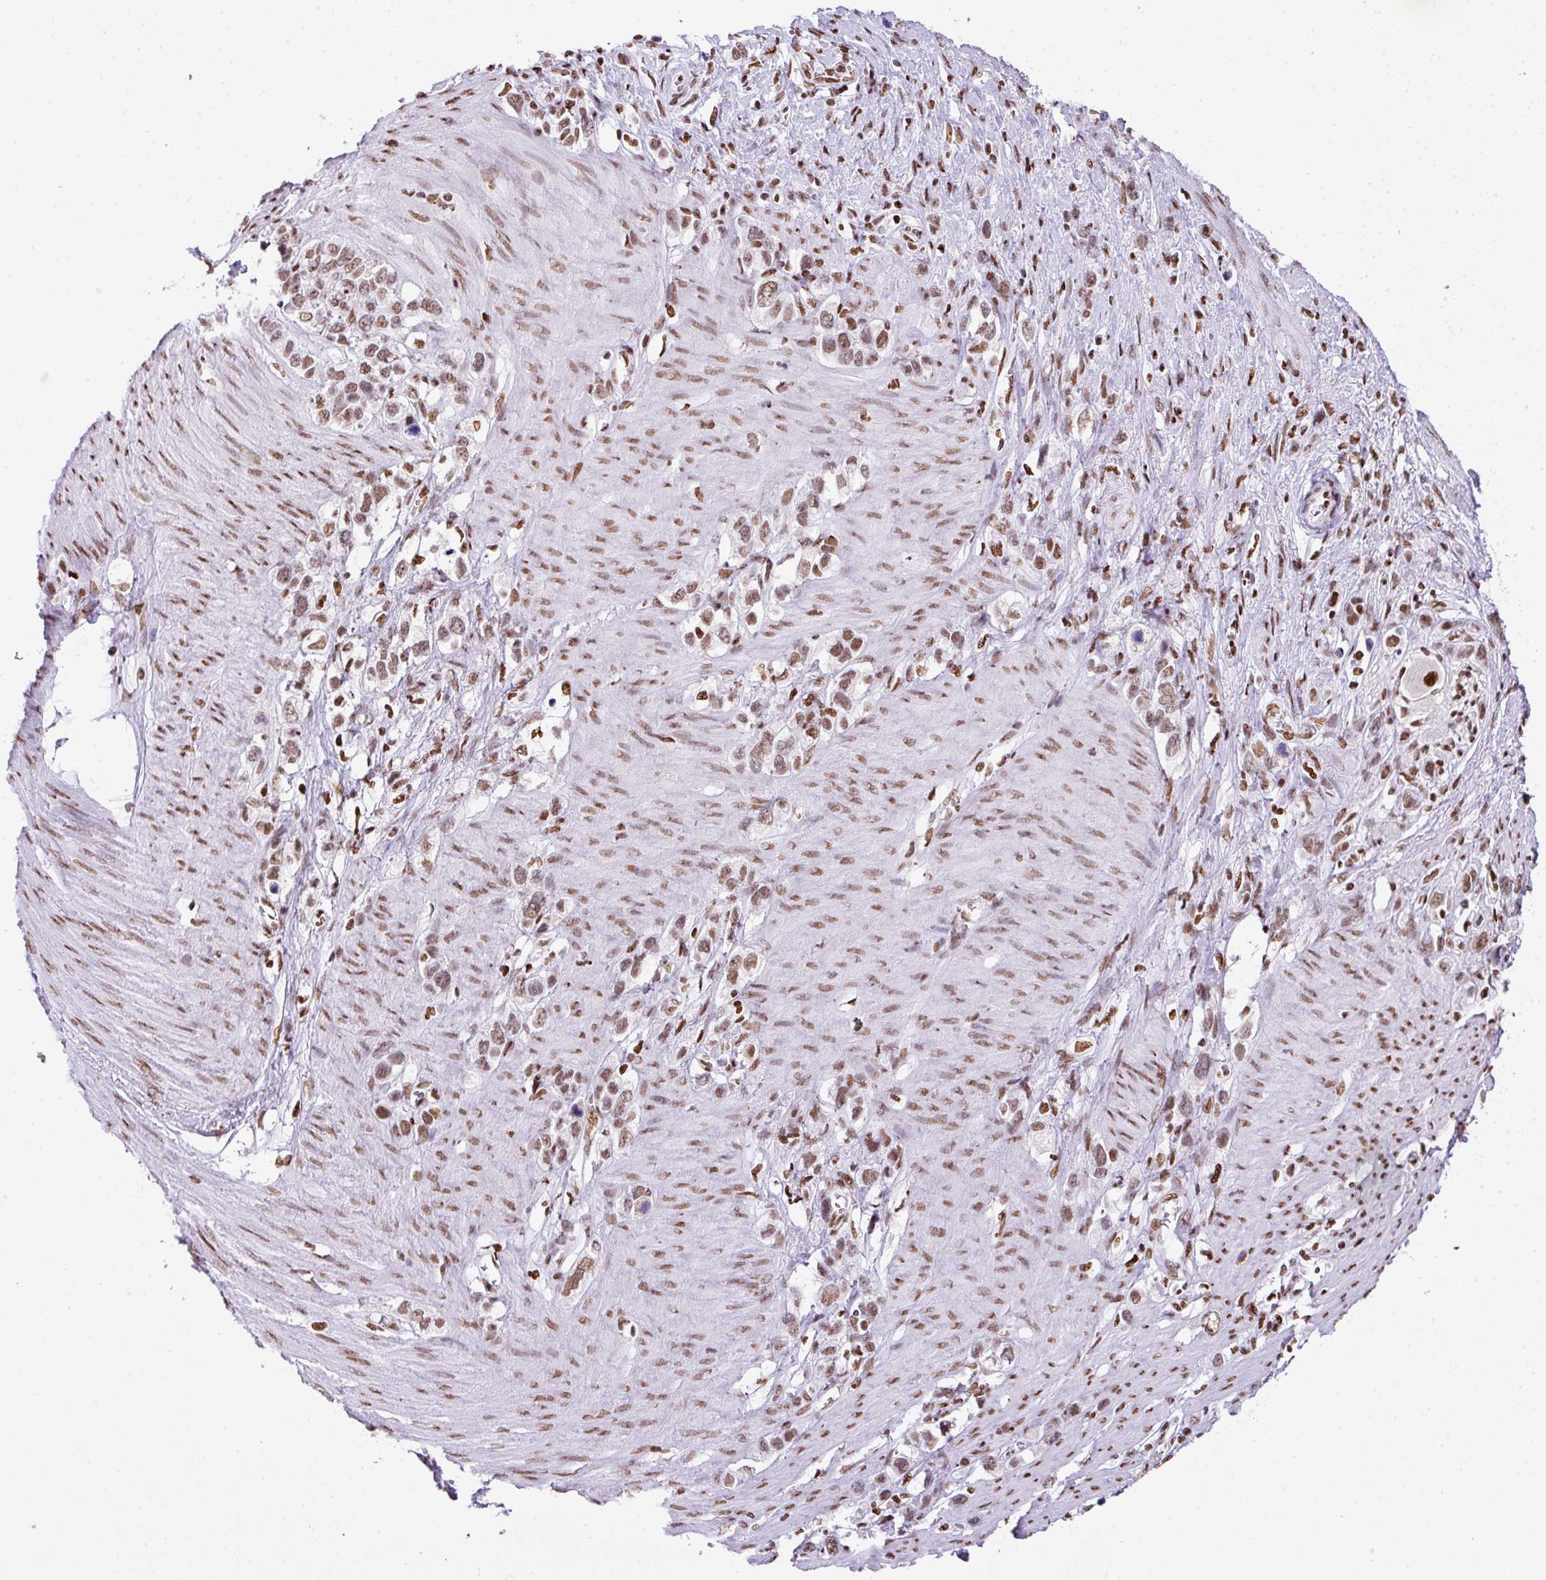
{"staining": {"intensity": "moderate", "quantity": ">75%", "location": "nuclear"}, "tissue": "stomach cancer", "cell_type": "Tumor cells", "image_type": "cancer", "snomed": [{"axis": "morphology", "description": "Adenocarcinoma, NOS"}, {"axis": "topography", "description": "Stomach"}], "caption": "A medium amount of moderate nuclear expression is seen in approximately >75% of tumor cells in stomach adenocarcinoma tissue. The staining was performed using DAB (3,3'-diaminobenzidine), with brown indicating positive protein expression. Nuclei are stained blue with hematoxylin.", "gene": "RARG", "patient": {"sex": "female", "age": 65}}